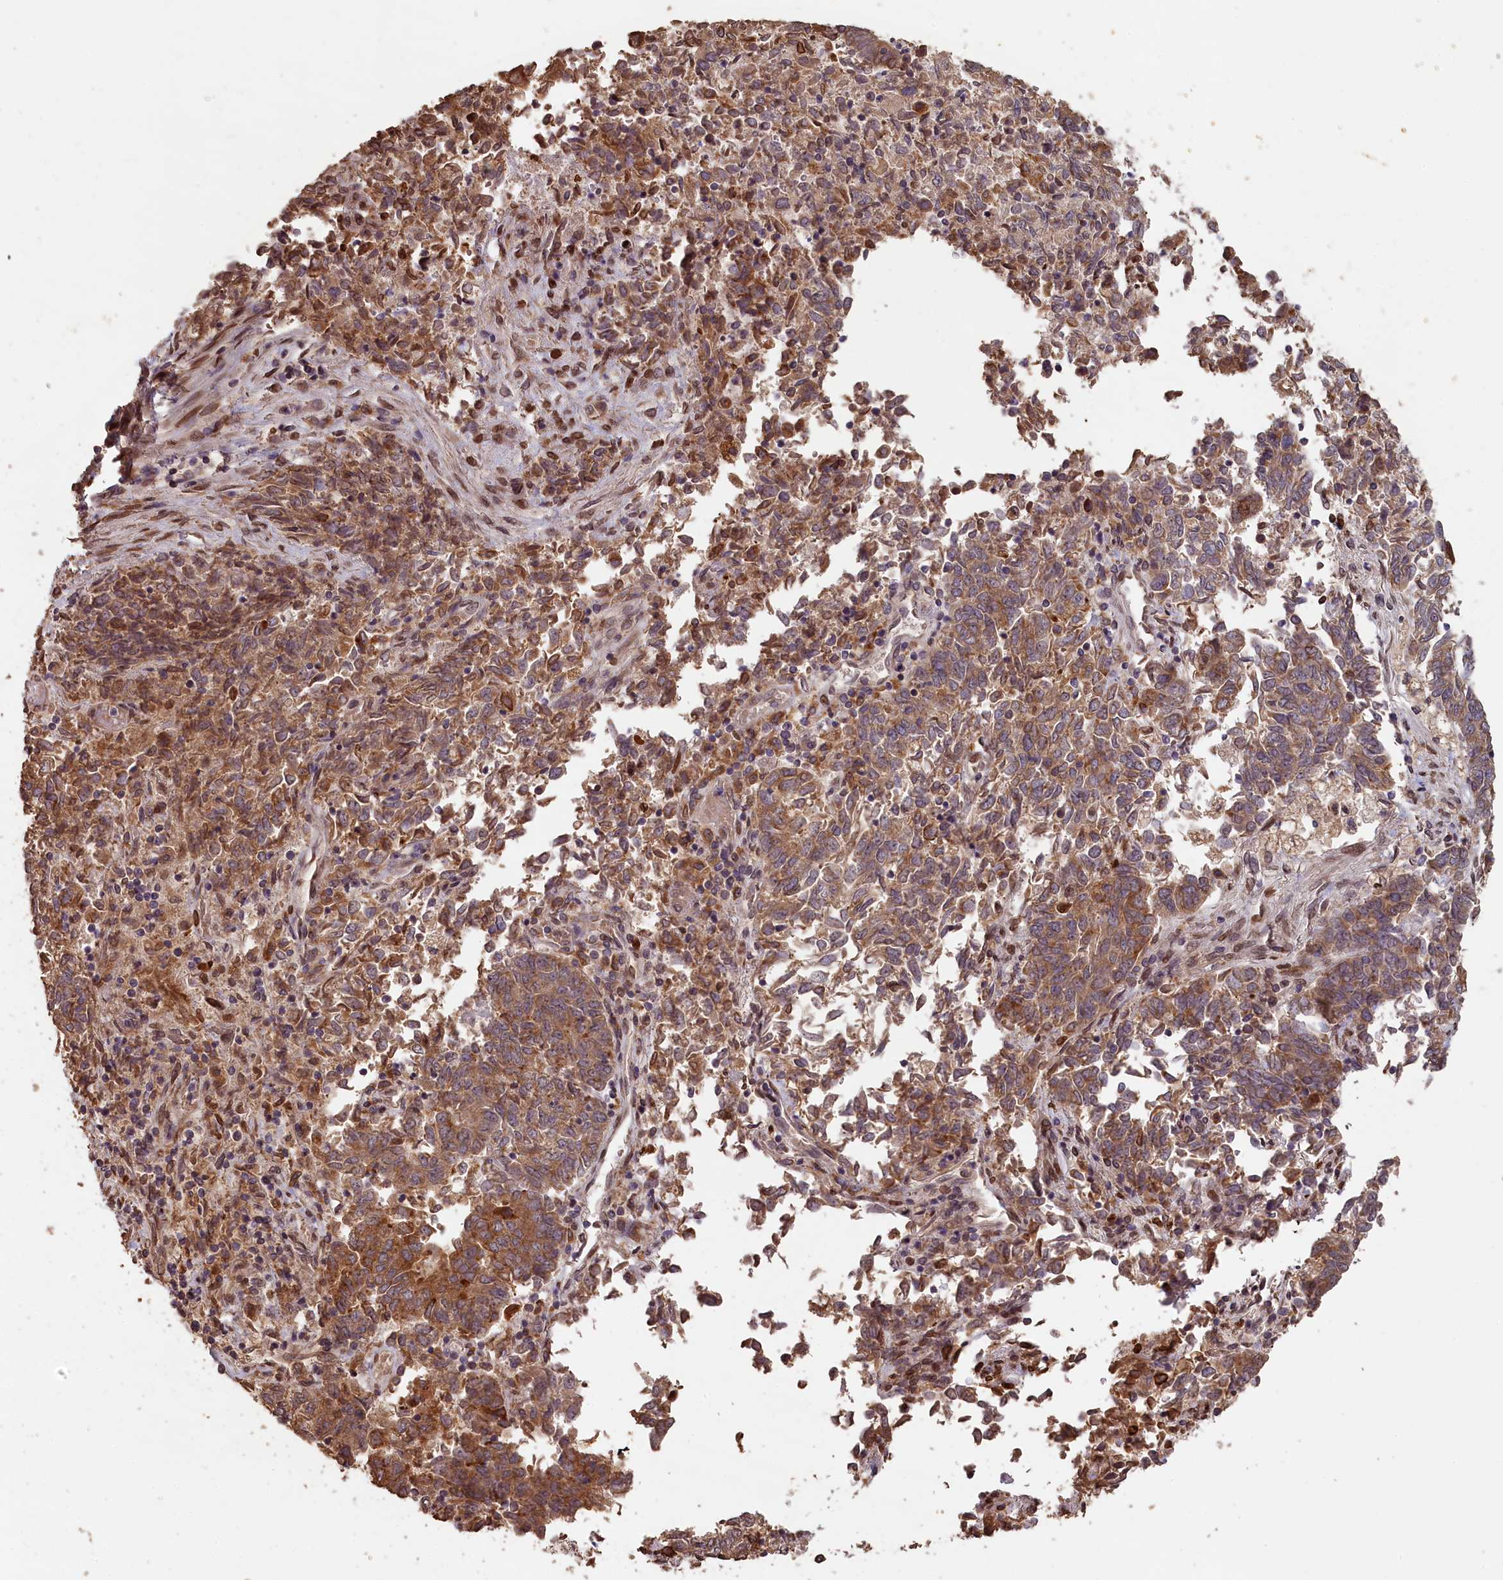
{"staining": {"intensity": "moderate", "quantity": ">75%", "location": "cytoplasmic/membranous"}, "tissue": "endometrial cancer", "cell_type": "Tumor cells", "image_type": "cancer", "snomed": [{"axis": "morphology", "description": "Adenocarcinoma, NOS"}, {"axis": "topography", "description": "Endometrium"}], "caption": "Immunohistochemistry (IHC) image of neoplastic tissue: human endometrial cancer stained using immunohistochemistry exhibits medium levels of moderate protein expression localized specifically in the cytoplasmic/membranous of tumor cells, appearing as a cytoplasmic/membranous brown color.", "gene": "SLC38A7", "patient": {"sex": "female", "age": 80}}